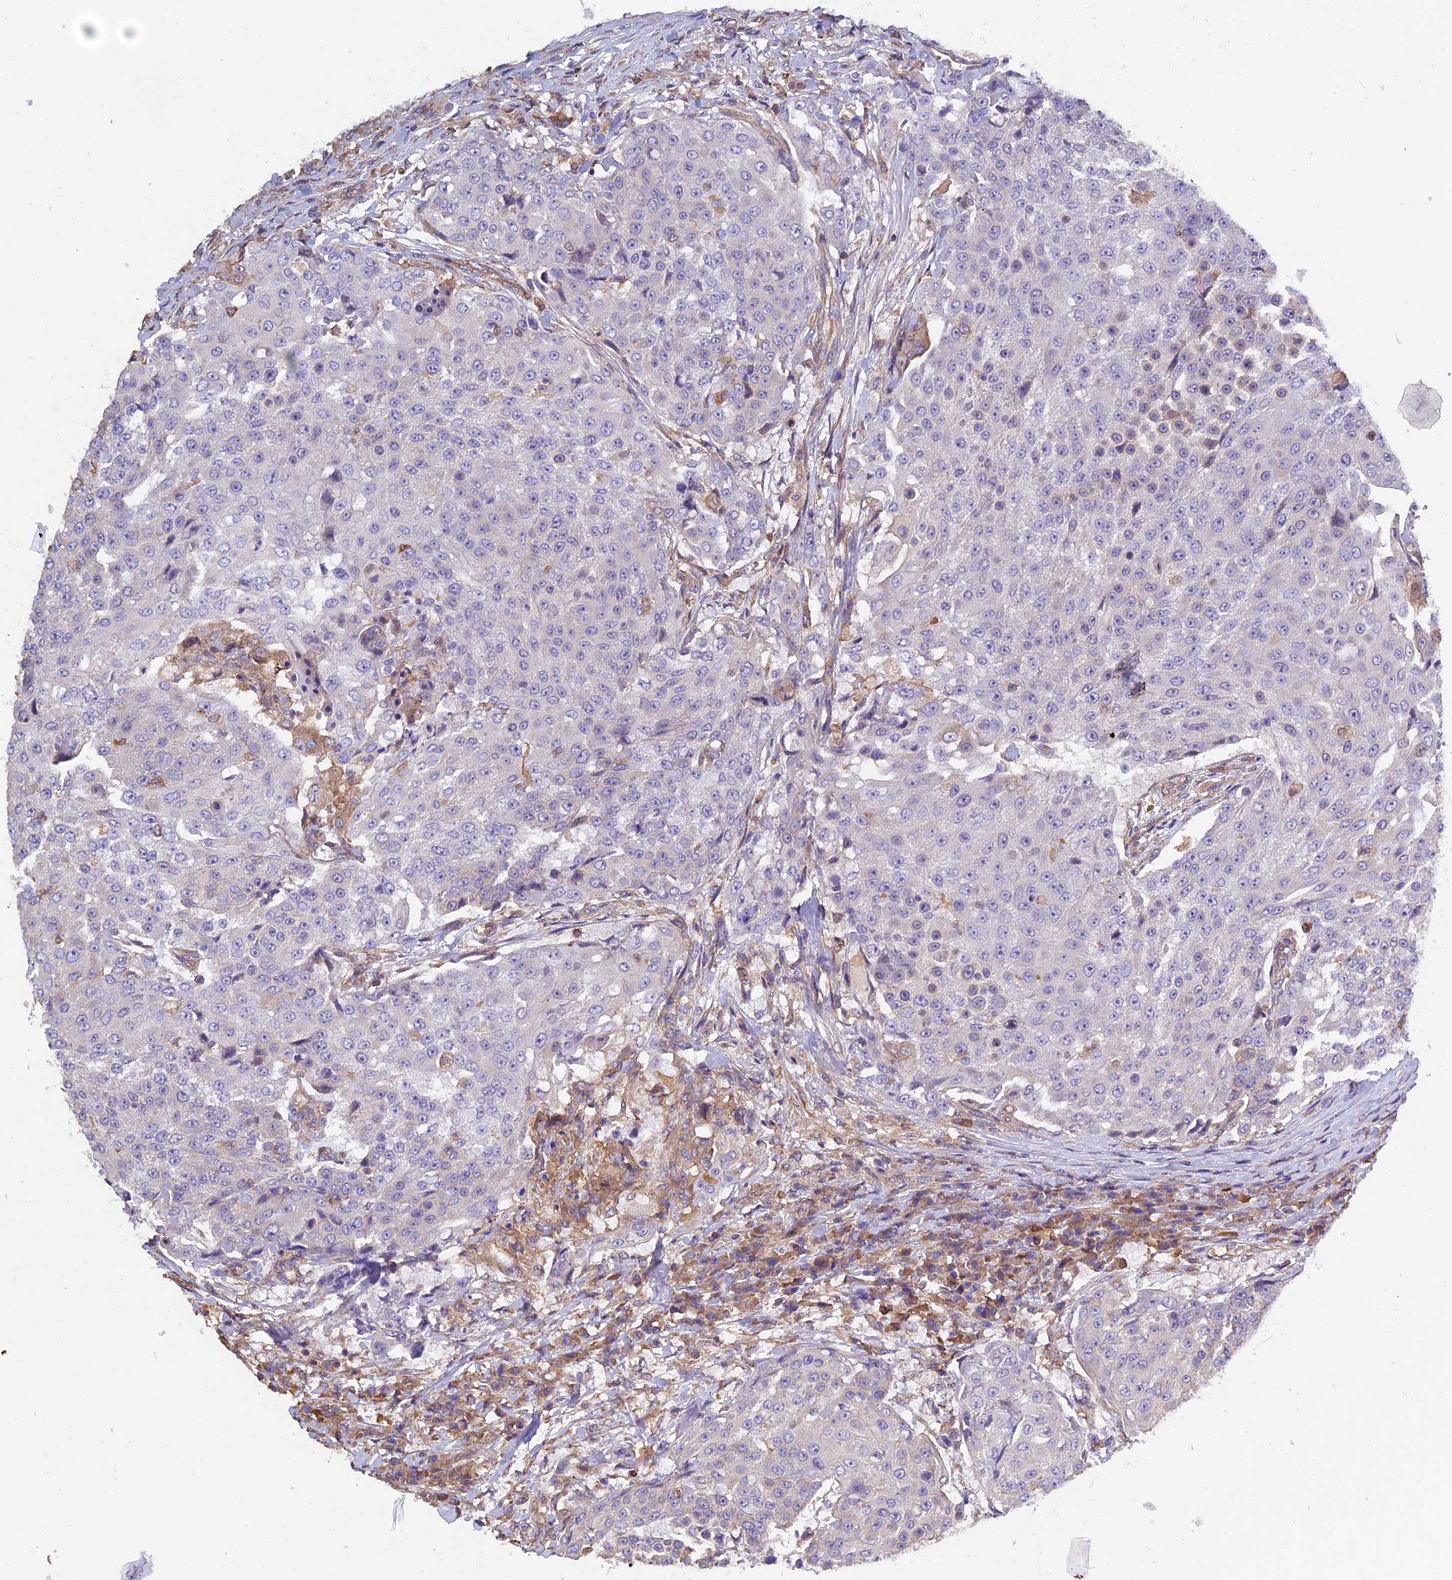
{"staining": {"intensity": "negative", "quantity": "none", "location": "none"}, "tissue": "urothelial cancer", "cell_type": "Tumor cells", "image_type": "cancer", "snomed": [{"axis": "morphology", "description": "Urothelial carcinoma, High grade"}, {"axis": "topography", "description": "Urinary bladder"}], "caption": "Immunohistochemistry photomicrograph of neoplastic tissue: urothelial cancer stained with DAB shows no significant protein positivity in tumor cells.", "gene": "CCDC153", "patient": {"sex": "female", "age": 63}}